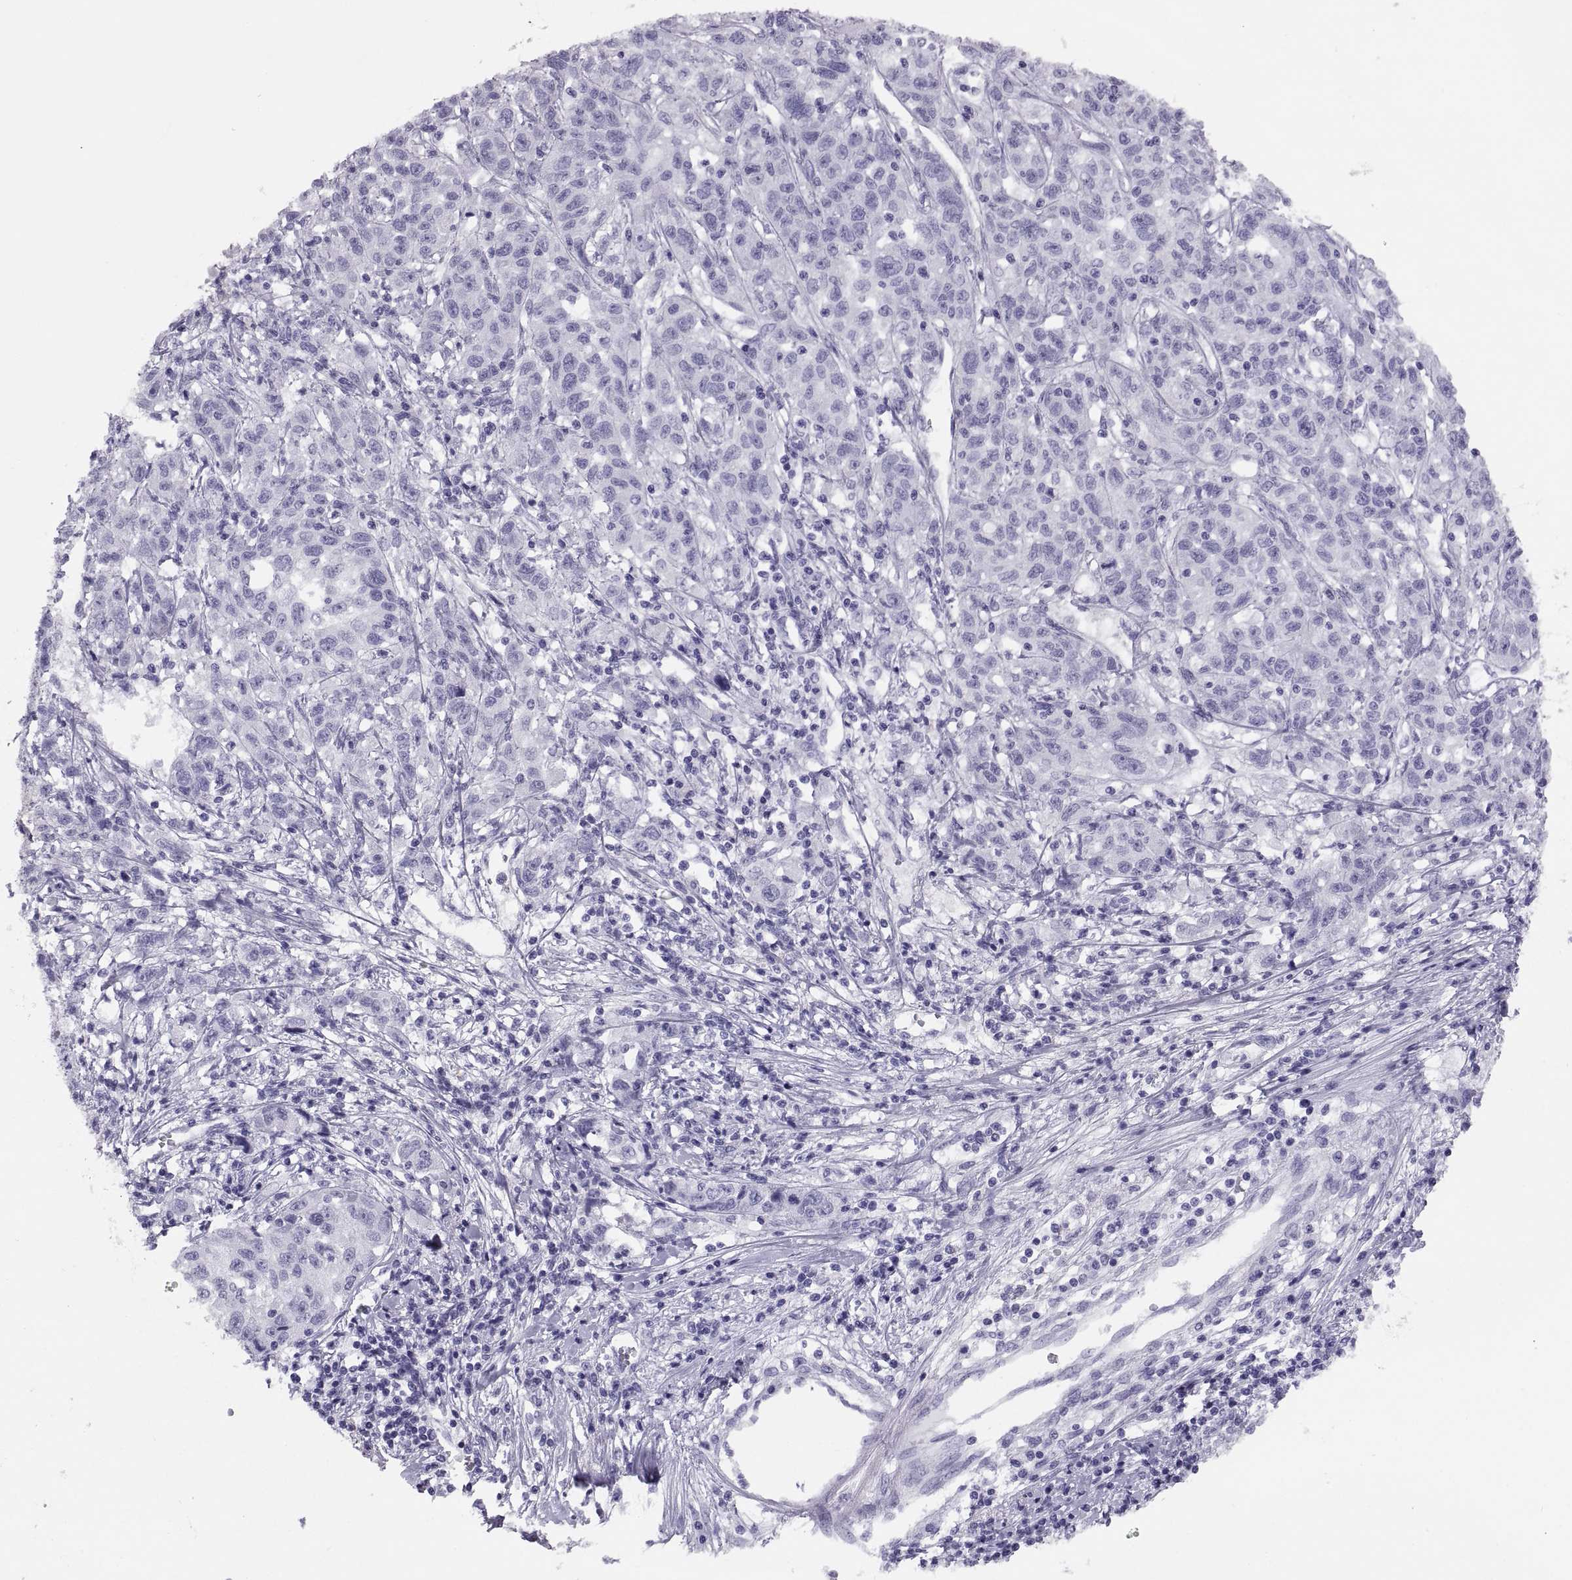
{"staining": {"intensity": "negative", "quantity": "none", "location": "none"}, "tissue": "liver cancer", "cell_type": "Tumor cells", "image_type": "cancer", "snomed": [{"axis": "morphology", "description": "Adenocarcinoma, NOS"}, {"axis": "morphology", "description": "Cholangiocarcinoma"}, {"axis": "topography", "description": "Liver"}], "caption": "High magnification brightfield microscopy of liver cancer stained with DAB (brown) and counterstained with hematoxylin (blue): tumor cells show no significant positivity.", "gene": "PAX2", "patient": {"sex": "male", "age": 64}}